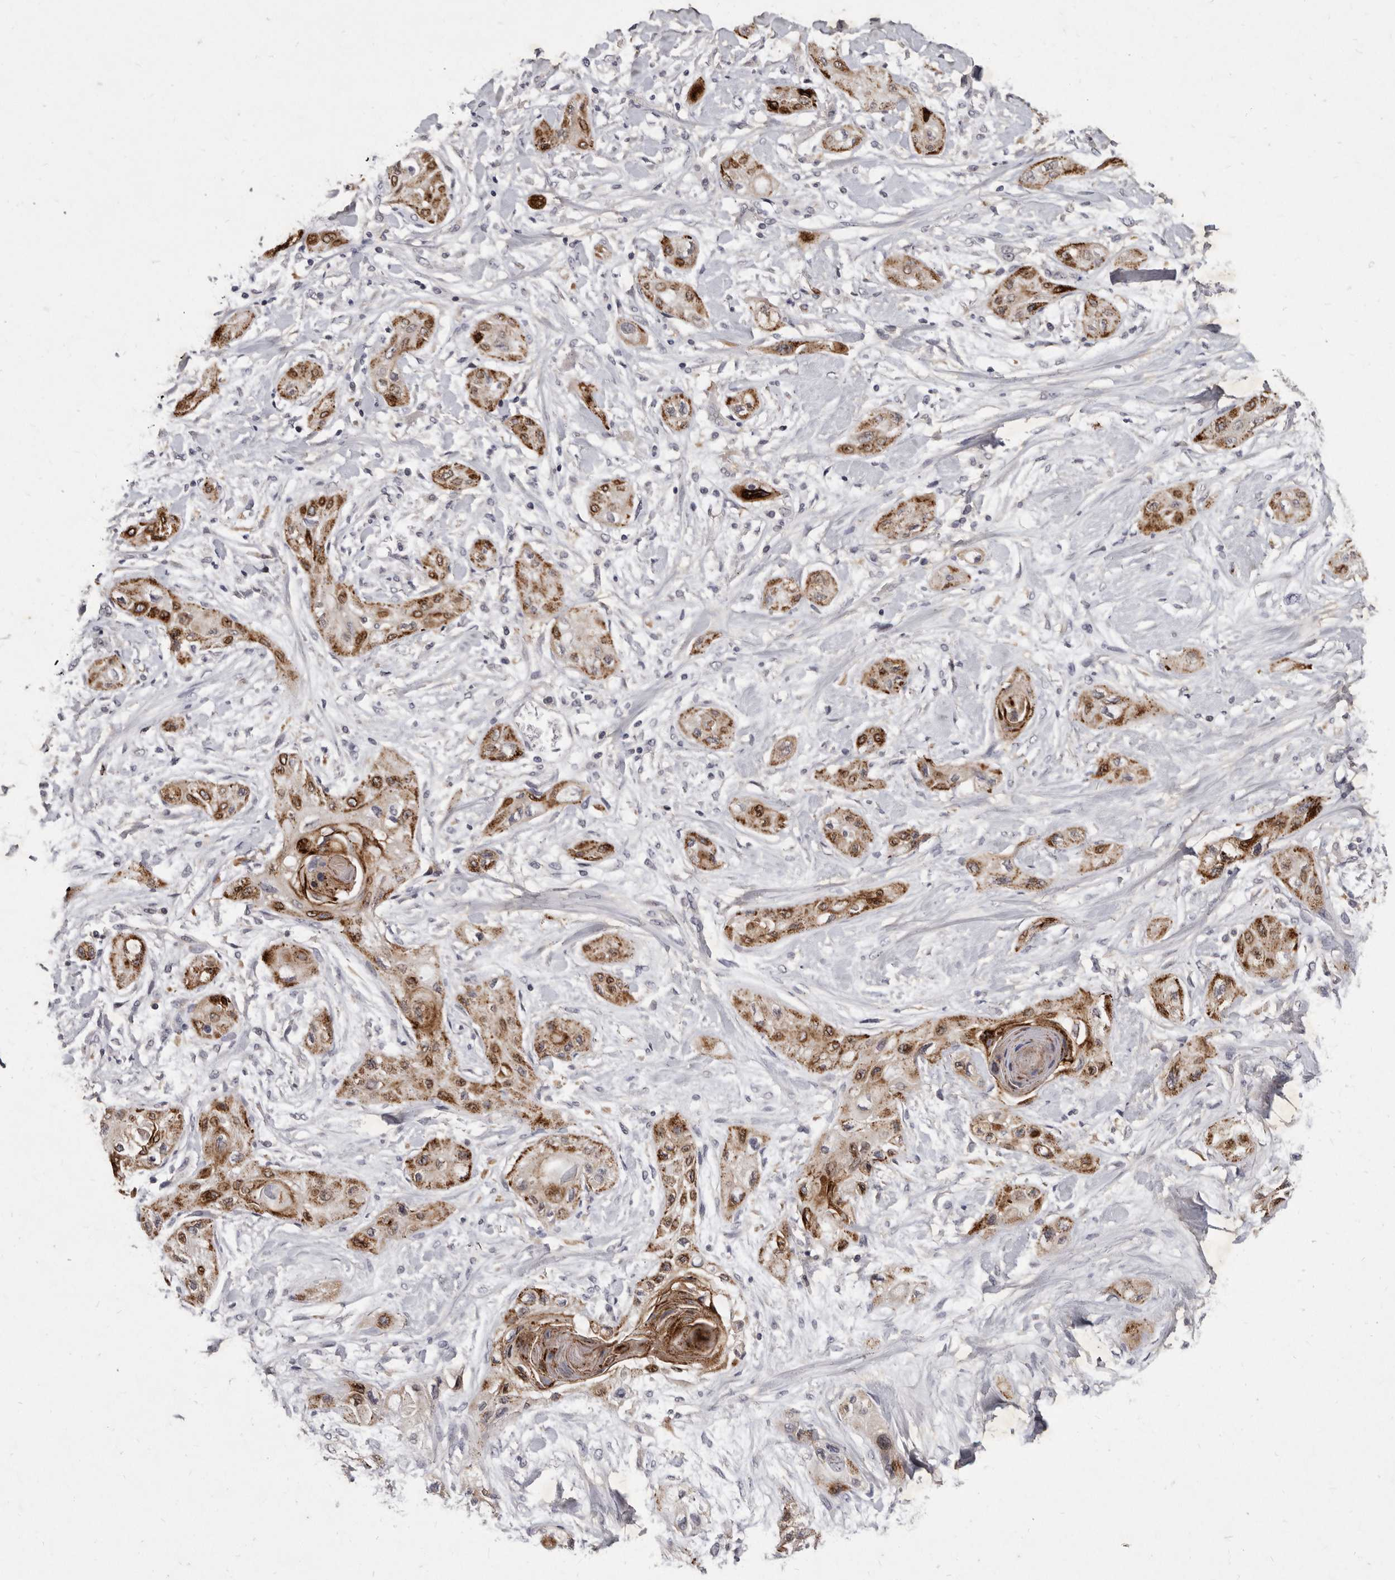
{"staining": {"intensity": "moderate", "quantity": ">75%", "location": "cytoplasmic/membranous"}, "tissue": "lung cancer", "cell_type": "Tumor cells", "image_type": "cancer", "snomed": [{"axis": "morphology", "description": "Squamous cell carcinoma, NOS"}, {"axis": "topography", "description": "Lung"}], "caption": "High-magnification brightfield microscopy of lung cancer (squamous cell carcinoma) stained with DAB (brown) and counterstained with hematoxylin (blue). tumor cells exhibit moderate cytoplasmic/membranous expression is identified in about>75% of cells. The staining was performed using DAB (3,3'-diaminobenzidine), with brown indicating positive protein expression. Nuclei are stained blue with hematoxylin.", "gene": "SLC22A1", "patient": {"sex": "female", "age": 47}}